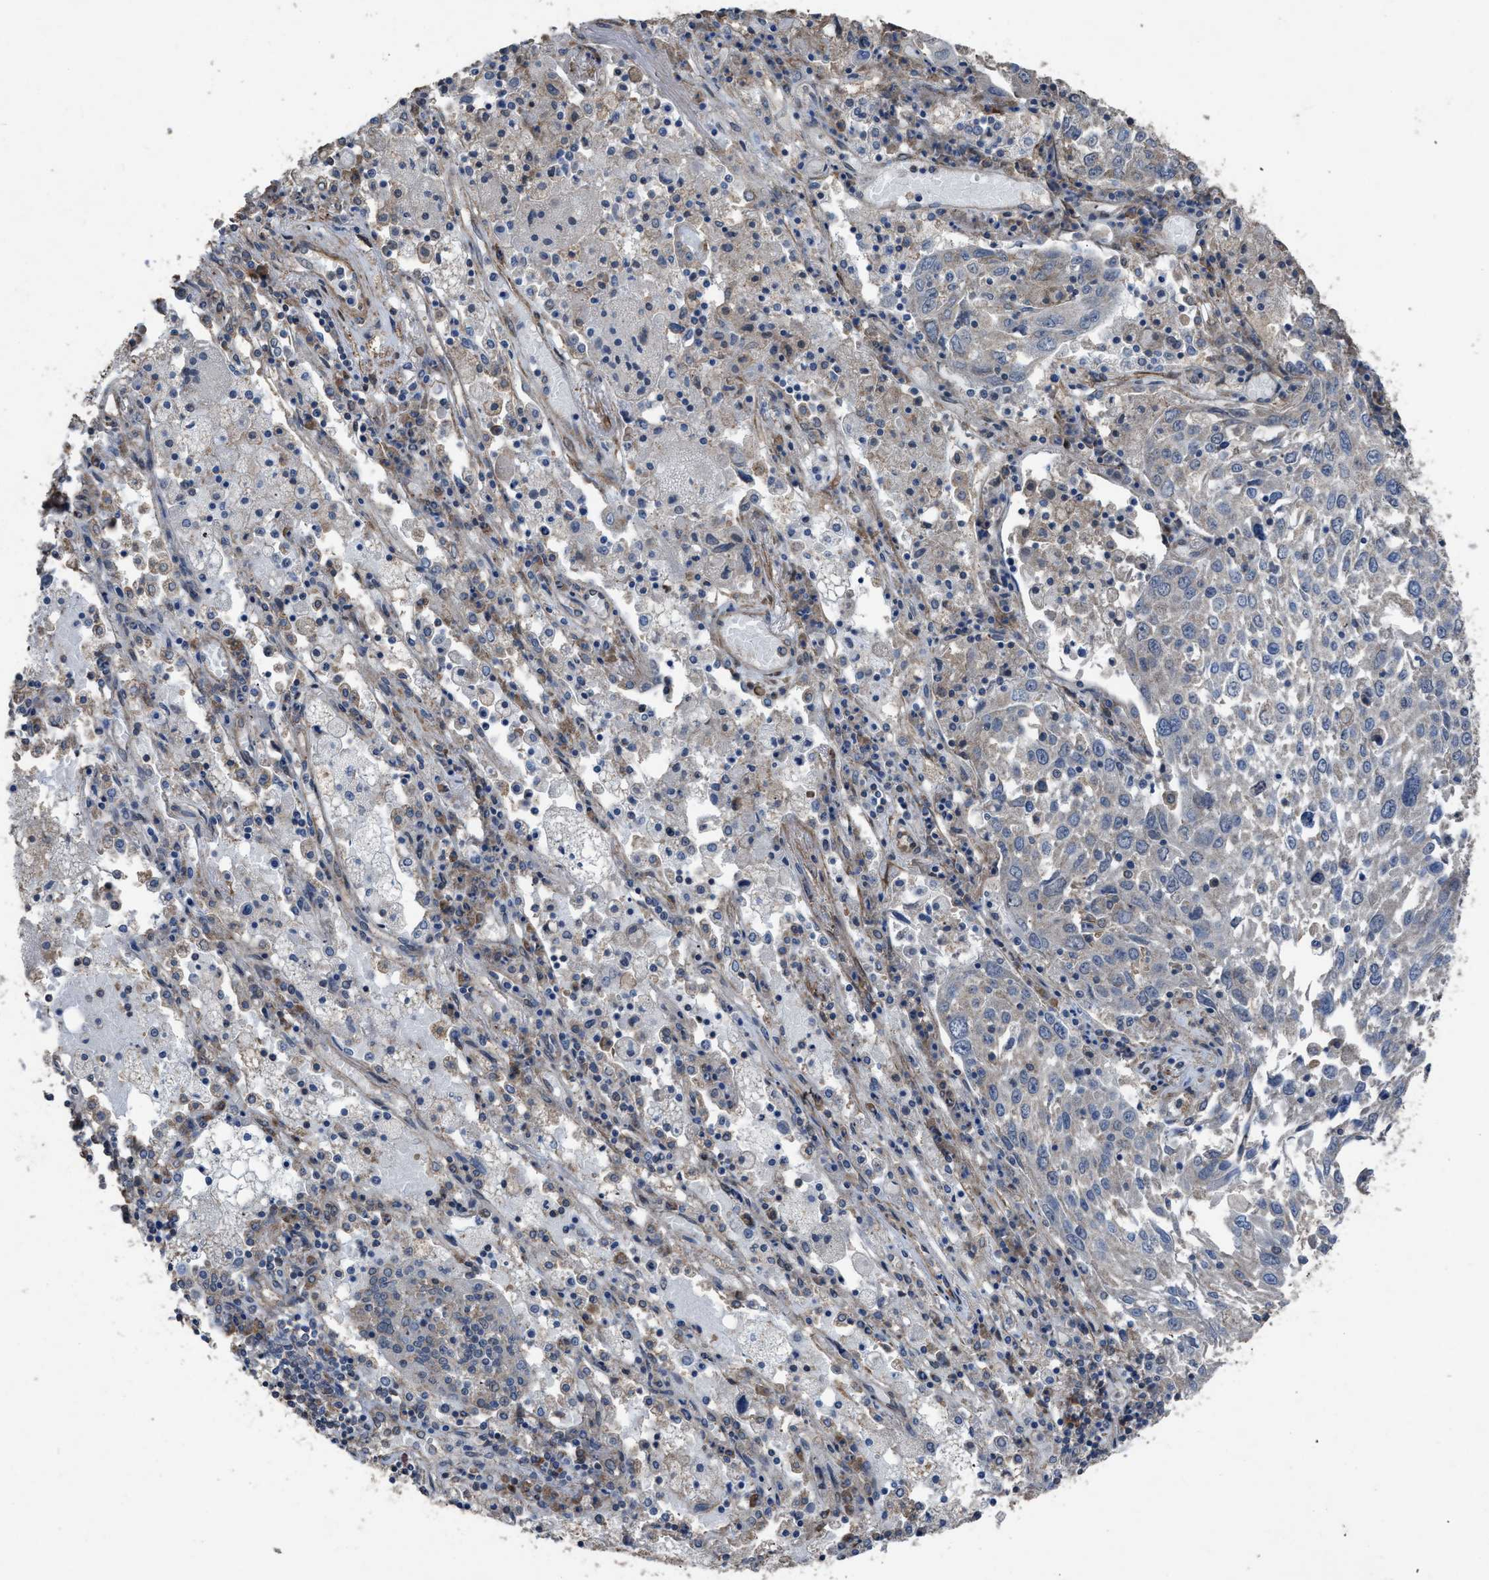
{"staining": {"intensity": "negative", "quantity": "none", "location": "none"}, "tissue": "lung cancer", "cell_type": "Tumor cells", "image_type": "cancer", "snomed": [{"axis": "morphology", "description": "Squamous cell carcinoma, NOS"}, {"axis": "topography", "description": "Lung"}], "caption": "Immunohistochemistry of human lung squamous cell carcinoma shows no expression in tumor cells.", "gene": "ARL6", "patient": {"sex": "male", "age": 65}}